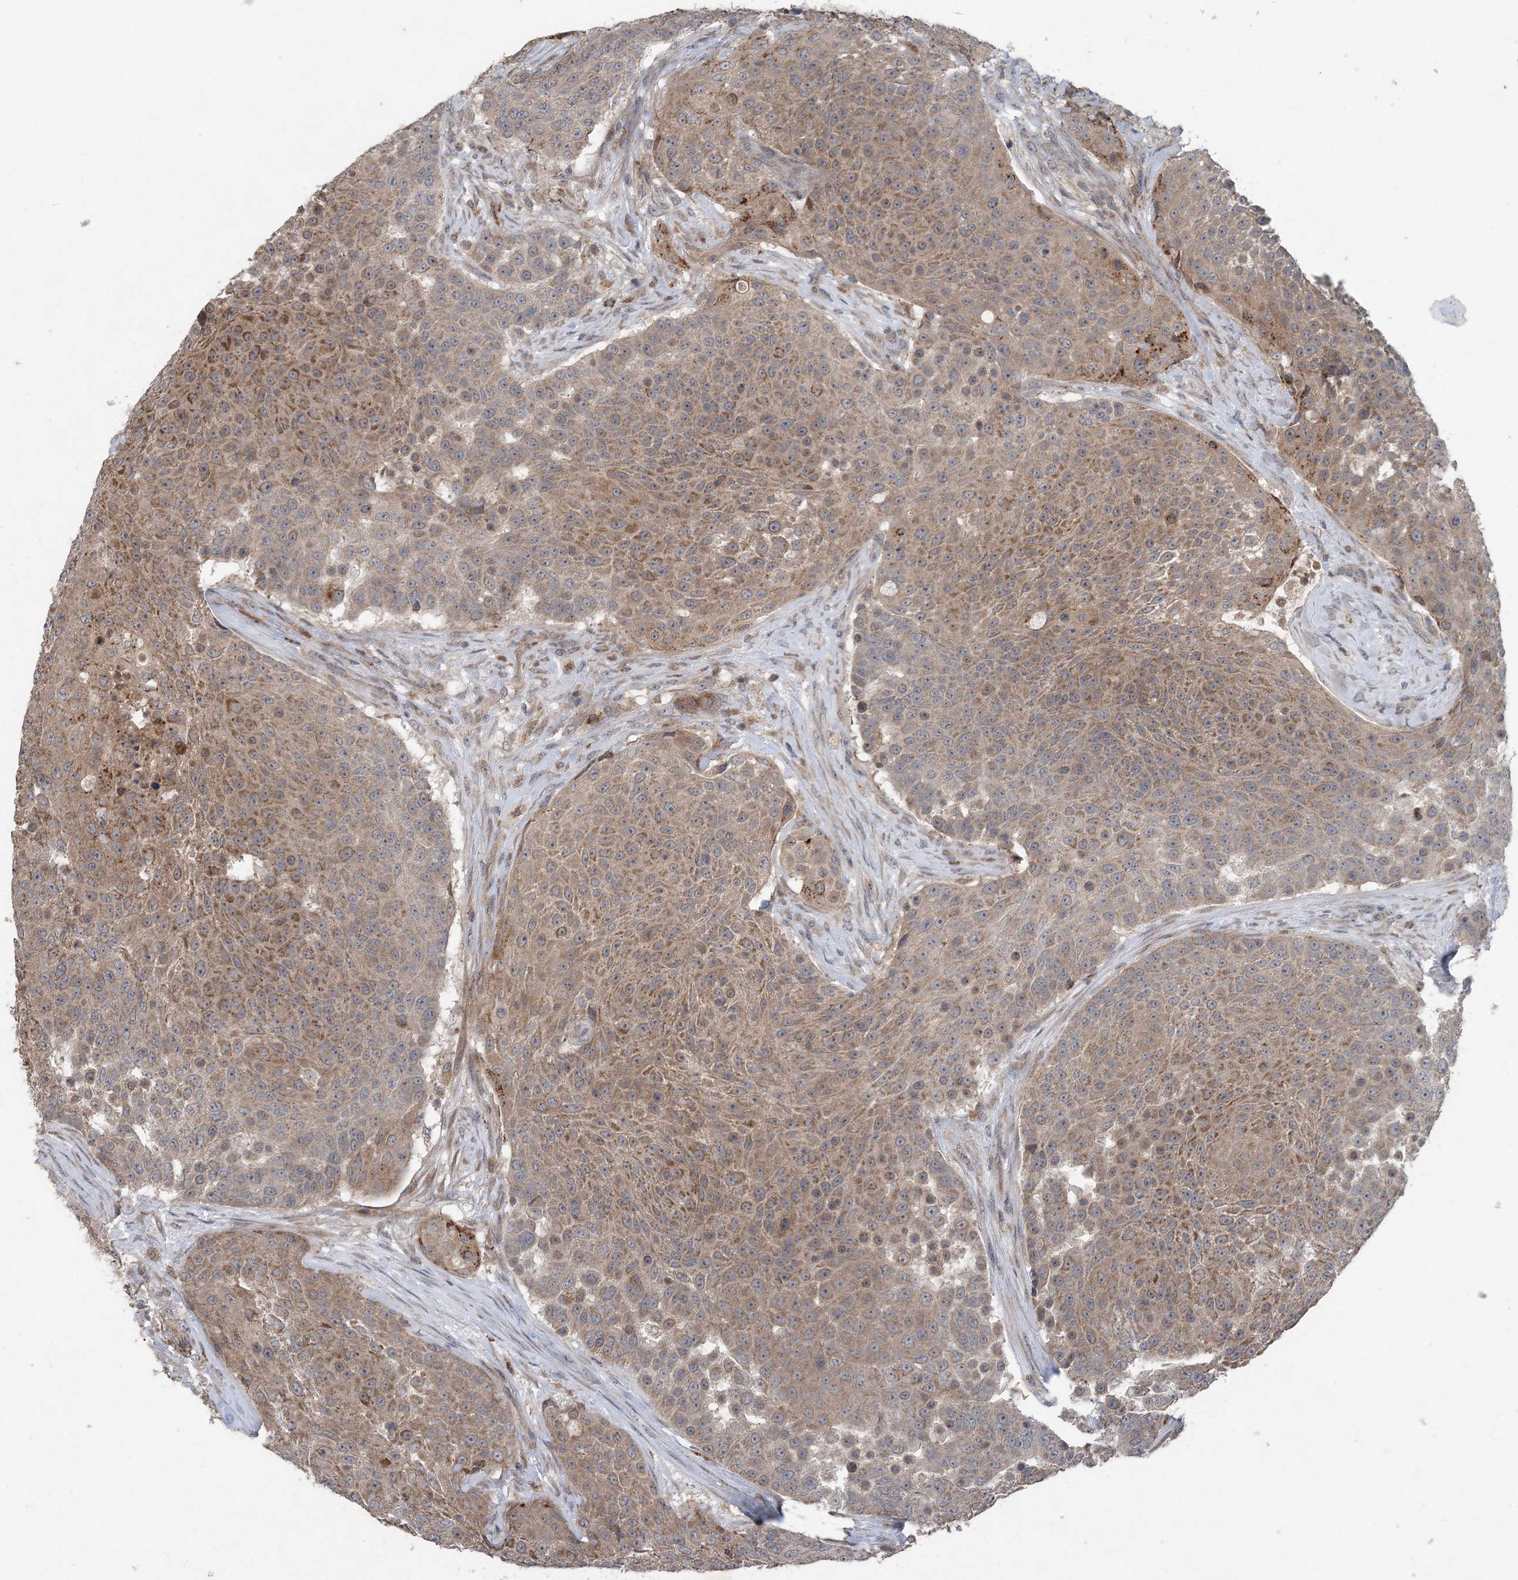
{"staining": {"intensity": "moderate", "quantity": ">75%", "location": "cytoplasmic/membranous"}, "tissue": "urothelial cancer", "cell_type": "Tumor cells", "image_type": "cancer", "snomed": [{"axis": "morphology", "description": "Urothelial carcinoma, High grade"}, {"axis": "topography", "description": "Urinary bladder"}], "caption": "Protein staining reveals moderate cytoplasmic/membranous positivity in approximately >75% of tumor cells in urothelial cancer.", "gene": "MYO9B", "patient": {"sex": "female", "age": 63}}